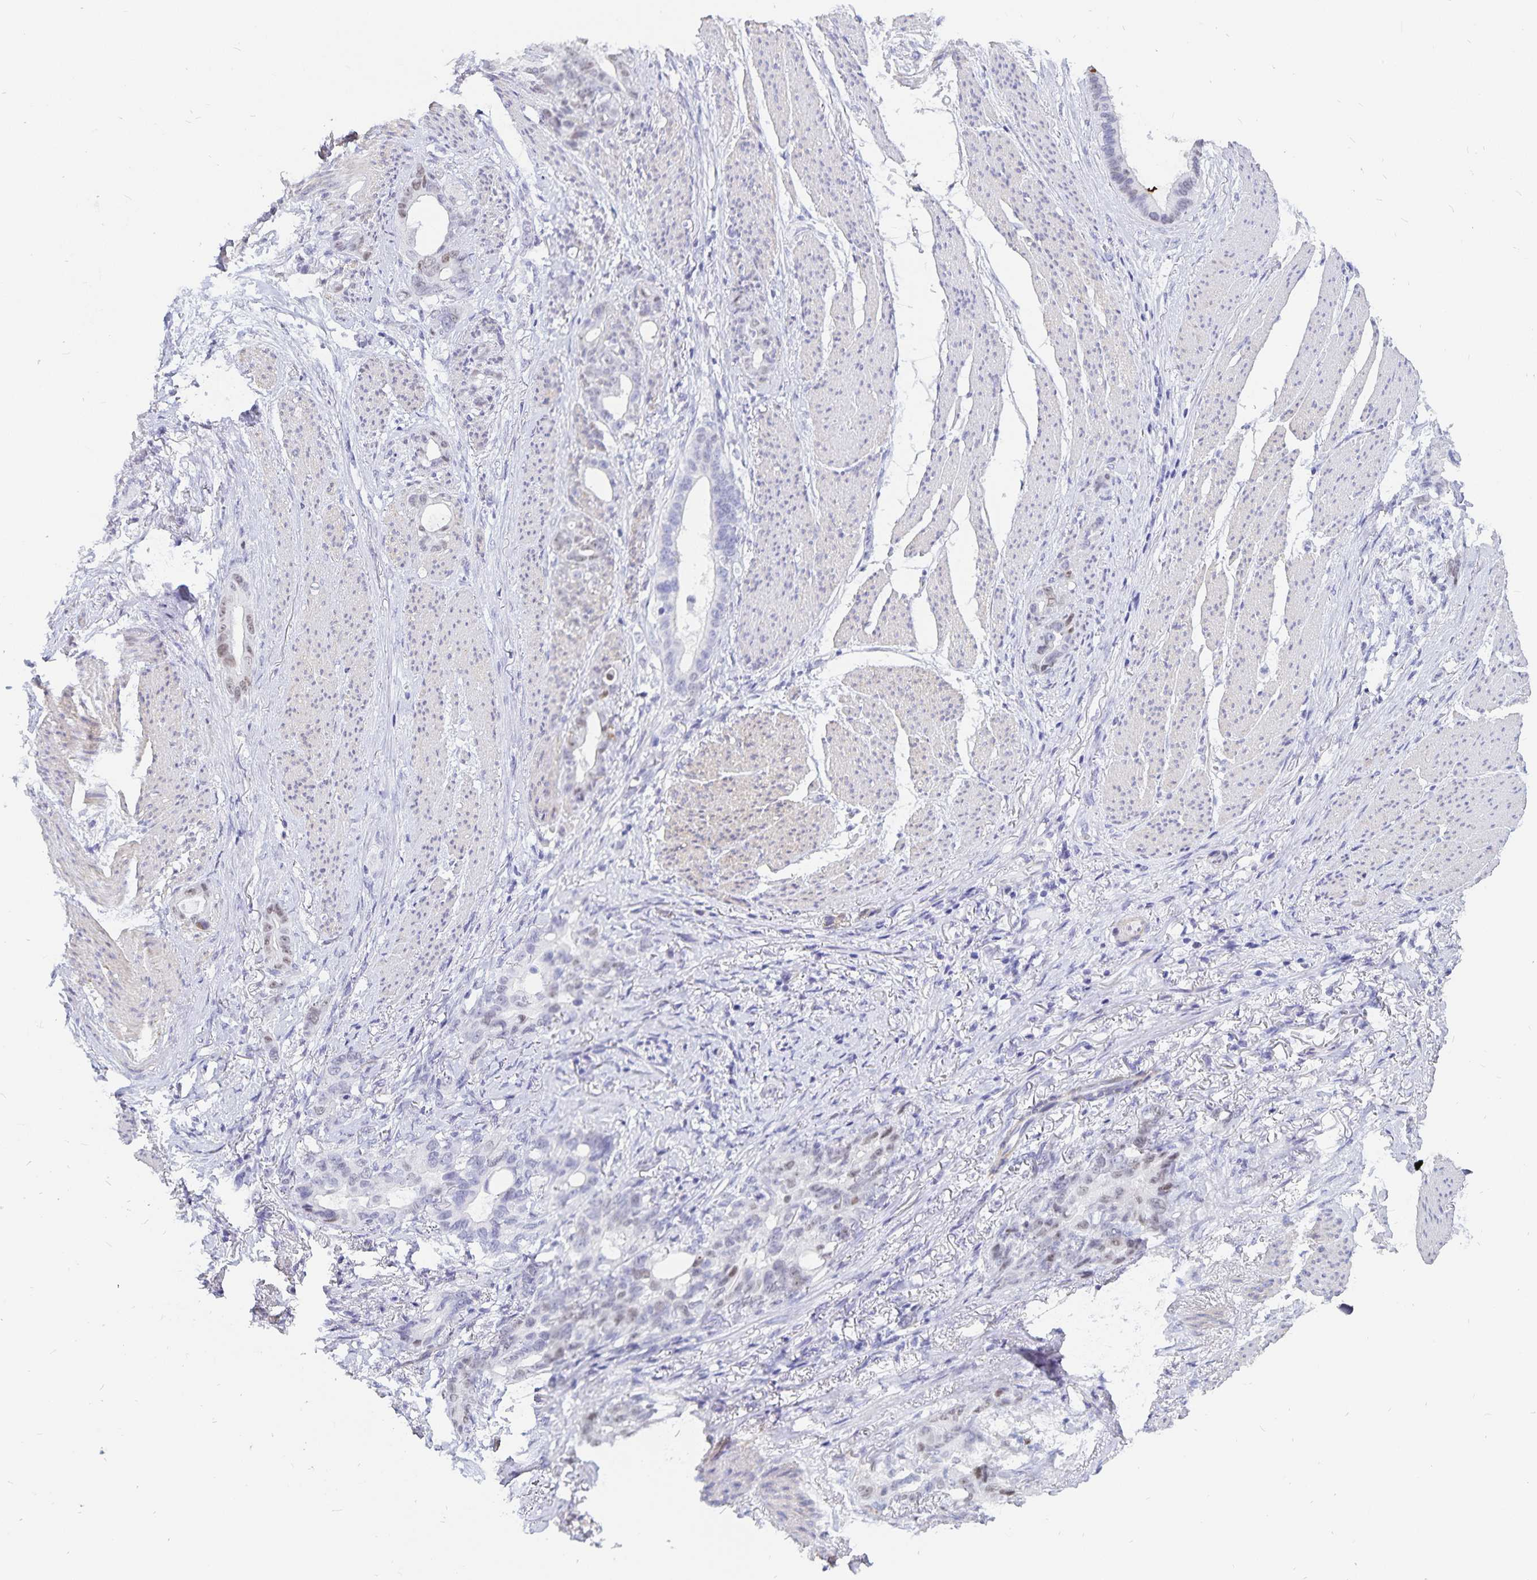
{"staining": {"intensity": "weak", "quantity": "<25%", "location": "nuclear"}, "tissue": "stomach cancer", "cell_type": "Tumor cells", "image_type": "cancer", "snomed": [{"axis": "morphology", "description": "Normal tissue, NOS"}, {"axis": "morphology", "description": "Adenocarcinoma, NOS"}, {"axis": "topography", "description": "Esophagus"}, {"axis": "topography", "description": "Stomach, upper"}], "caption": "A high-resolution photomicrograph shows immunohistochemistry staining of adenocarcinoma (stomach), which demonstrates no significant expression in tumor cells.", "gene": "HMGB3", "patient": {"sex": "male", "age": 62}}